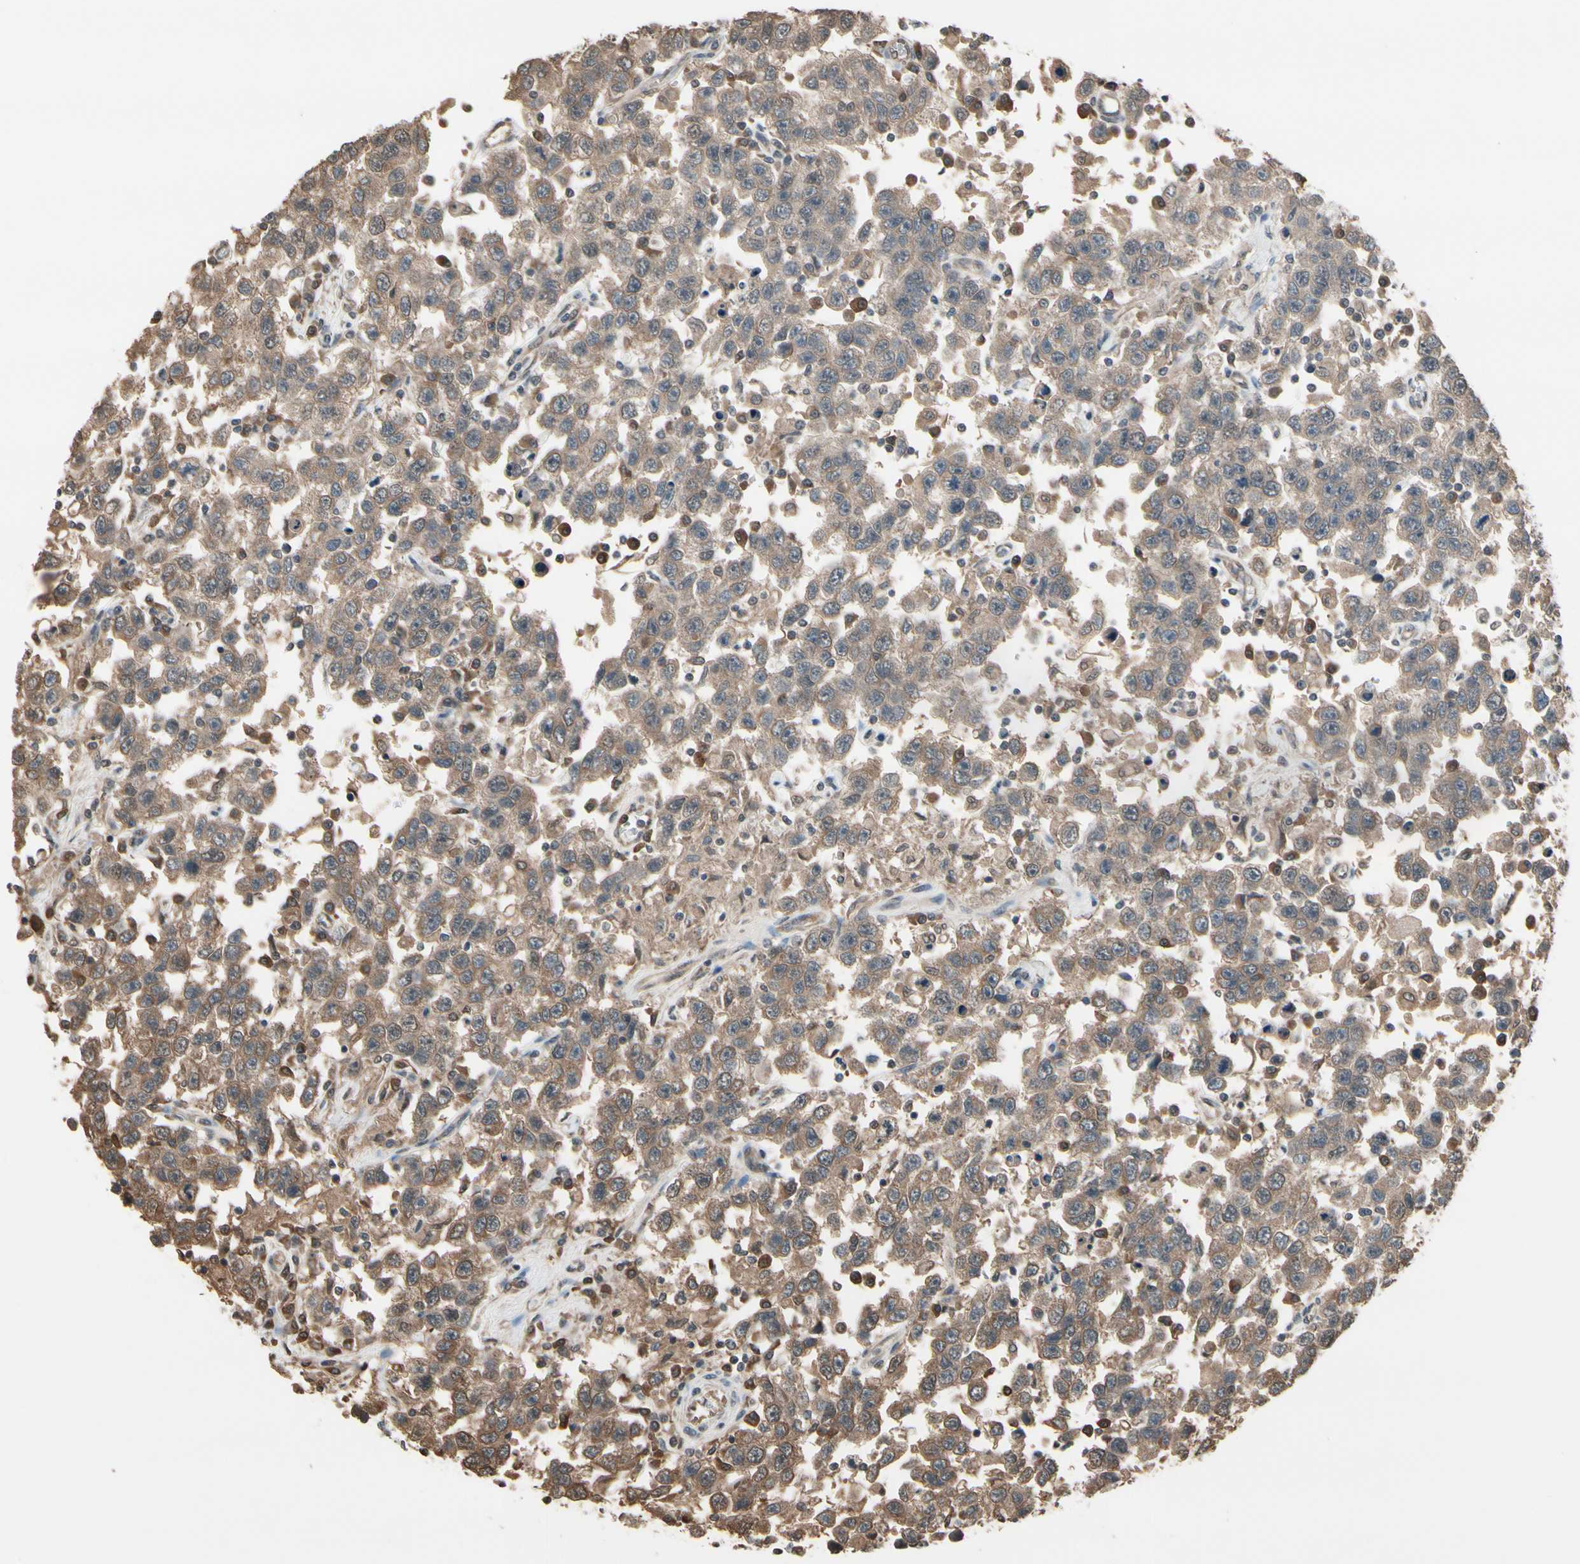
{"staining": {"intensity": "moderate", "quantity": ">75%", "location": "cytoplasmic/membranous"}, "tissue": "testis cancer", "cell_type": "Tumor cells", "image_type": "cancer", "snomed": [{"axis": "morphology", "description": "Seminoma, NOS"}, {"axis": "topography", "description": "Testis"}], "caption": "Immunohistochemistry staining of testis seminoma, which displays medium levels of moderate cytoplasmic/membranous positivity in about >75% of tumor cells indicating moderate cytoplasmic/membranous protein staining. The staining was performed using DAB (3,3'-diaminobenzidine) (brown) for protein detection and nuclei were counterstained in hematoxylin (blue).", "gene": "PNPLA7", "patient": {"sex": "male", "age": 41}}